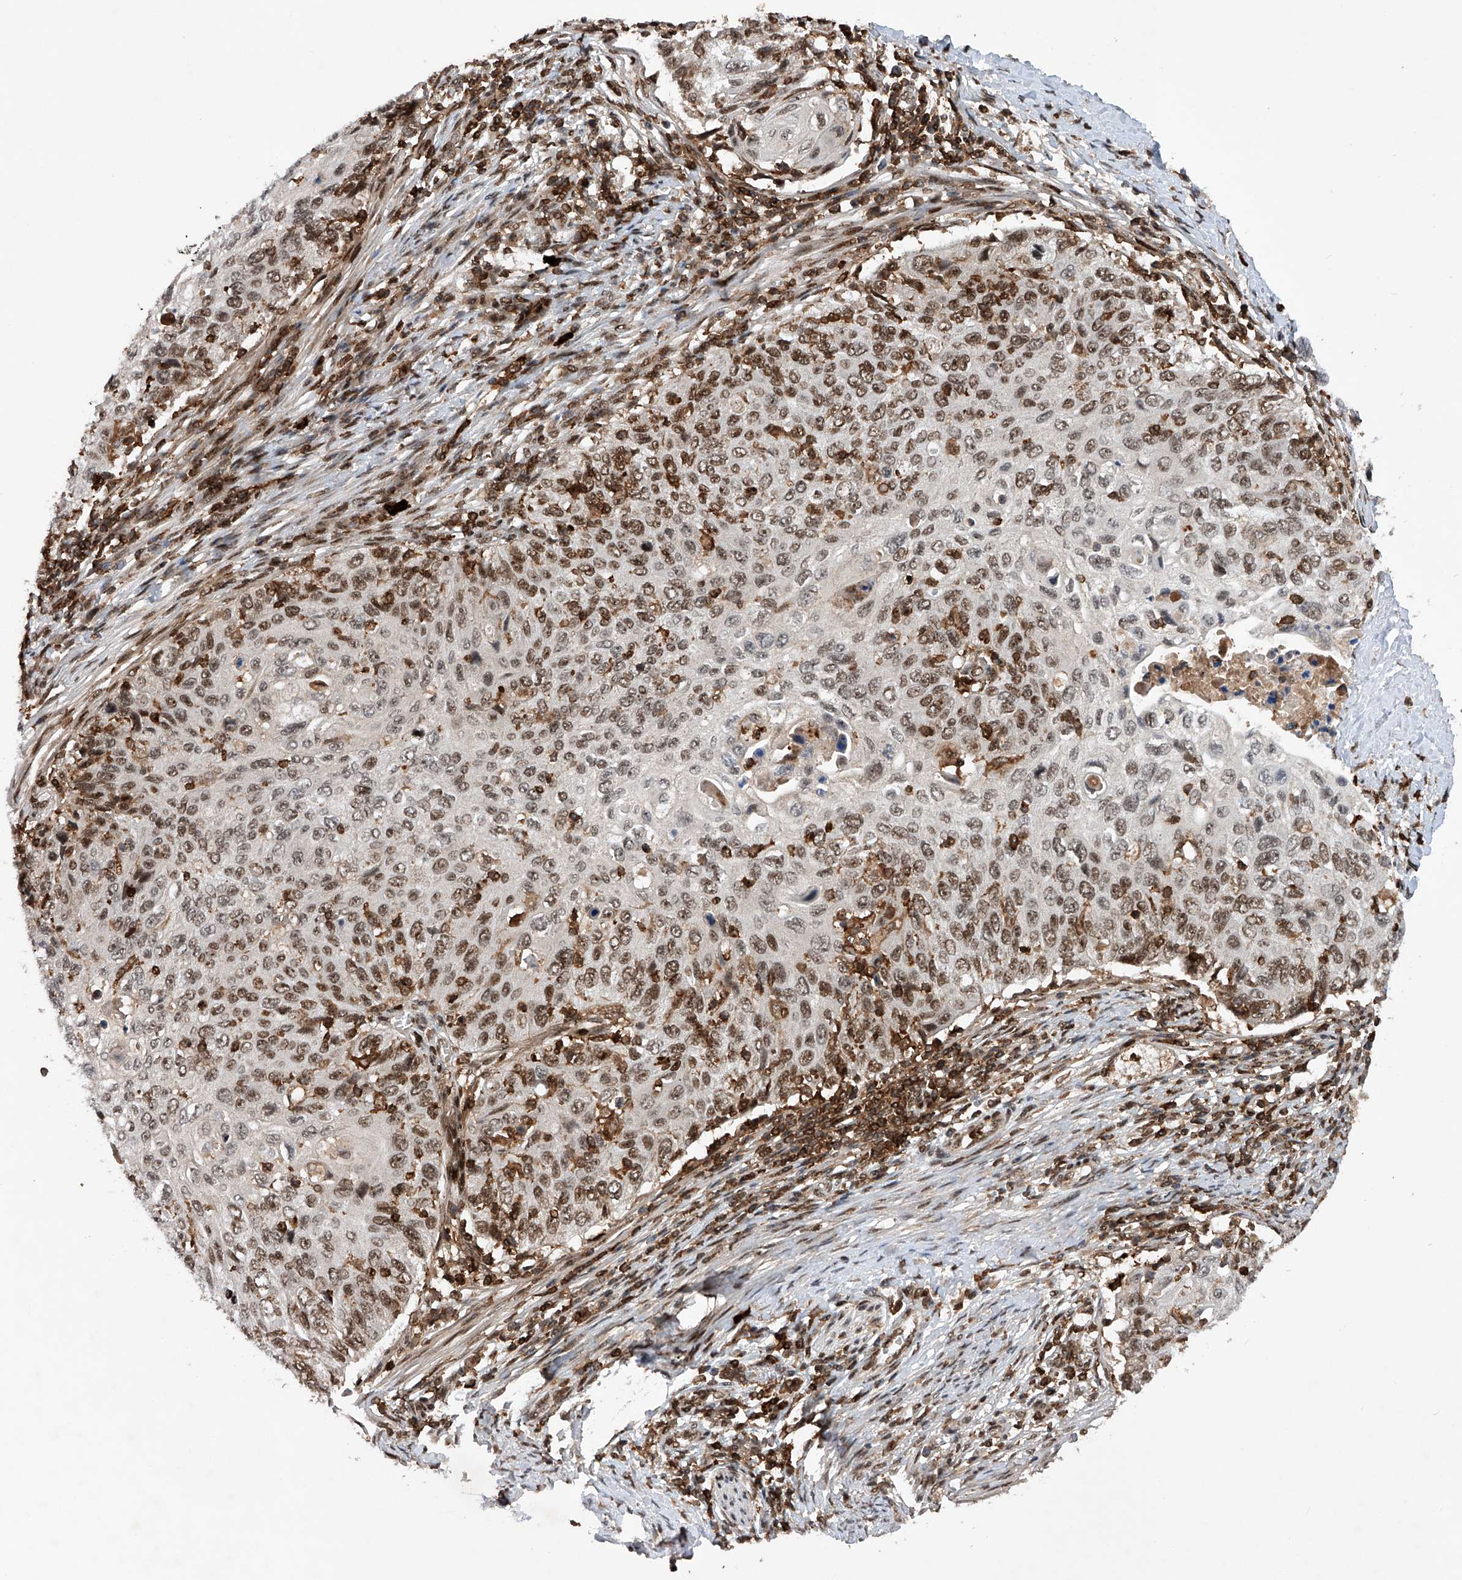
{"staining": {"intensity": "moderate", "quantity": "25%-75%", "location": "nuclear"}, "tissue": "cervical cancer", "cell_type": "Tumor cells", "image_type": "cancer", "snomed": [{"axis": "morphology", "description": "Squamous cell carcinoma, NOS"}, {"axis": "topography", "description": "Cervix"}], "caption": "Squamous cell carcinoma (cervical) was stained to show a protein in brown. There is medium levels of moderate nuclear expression in about 25%-75% of tumor cells.", "gene": "ZNF280D", "patient": {"sex": "female", "age": 70}}